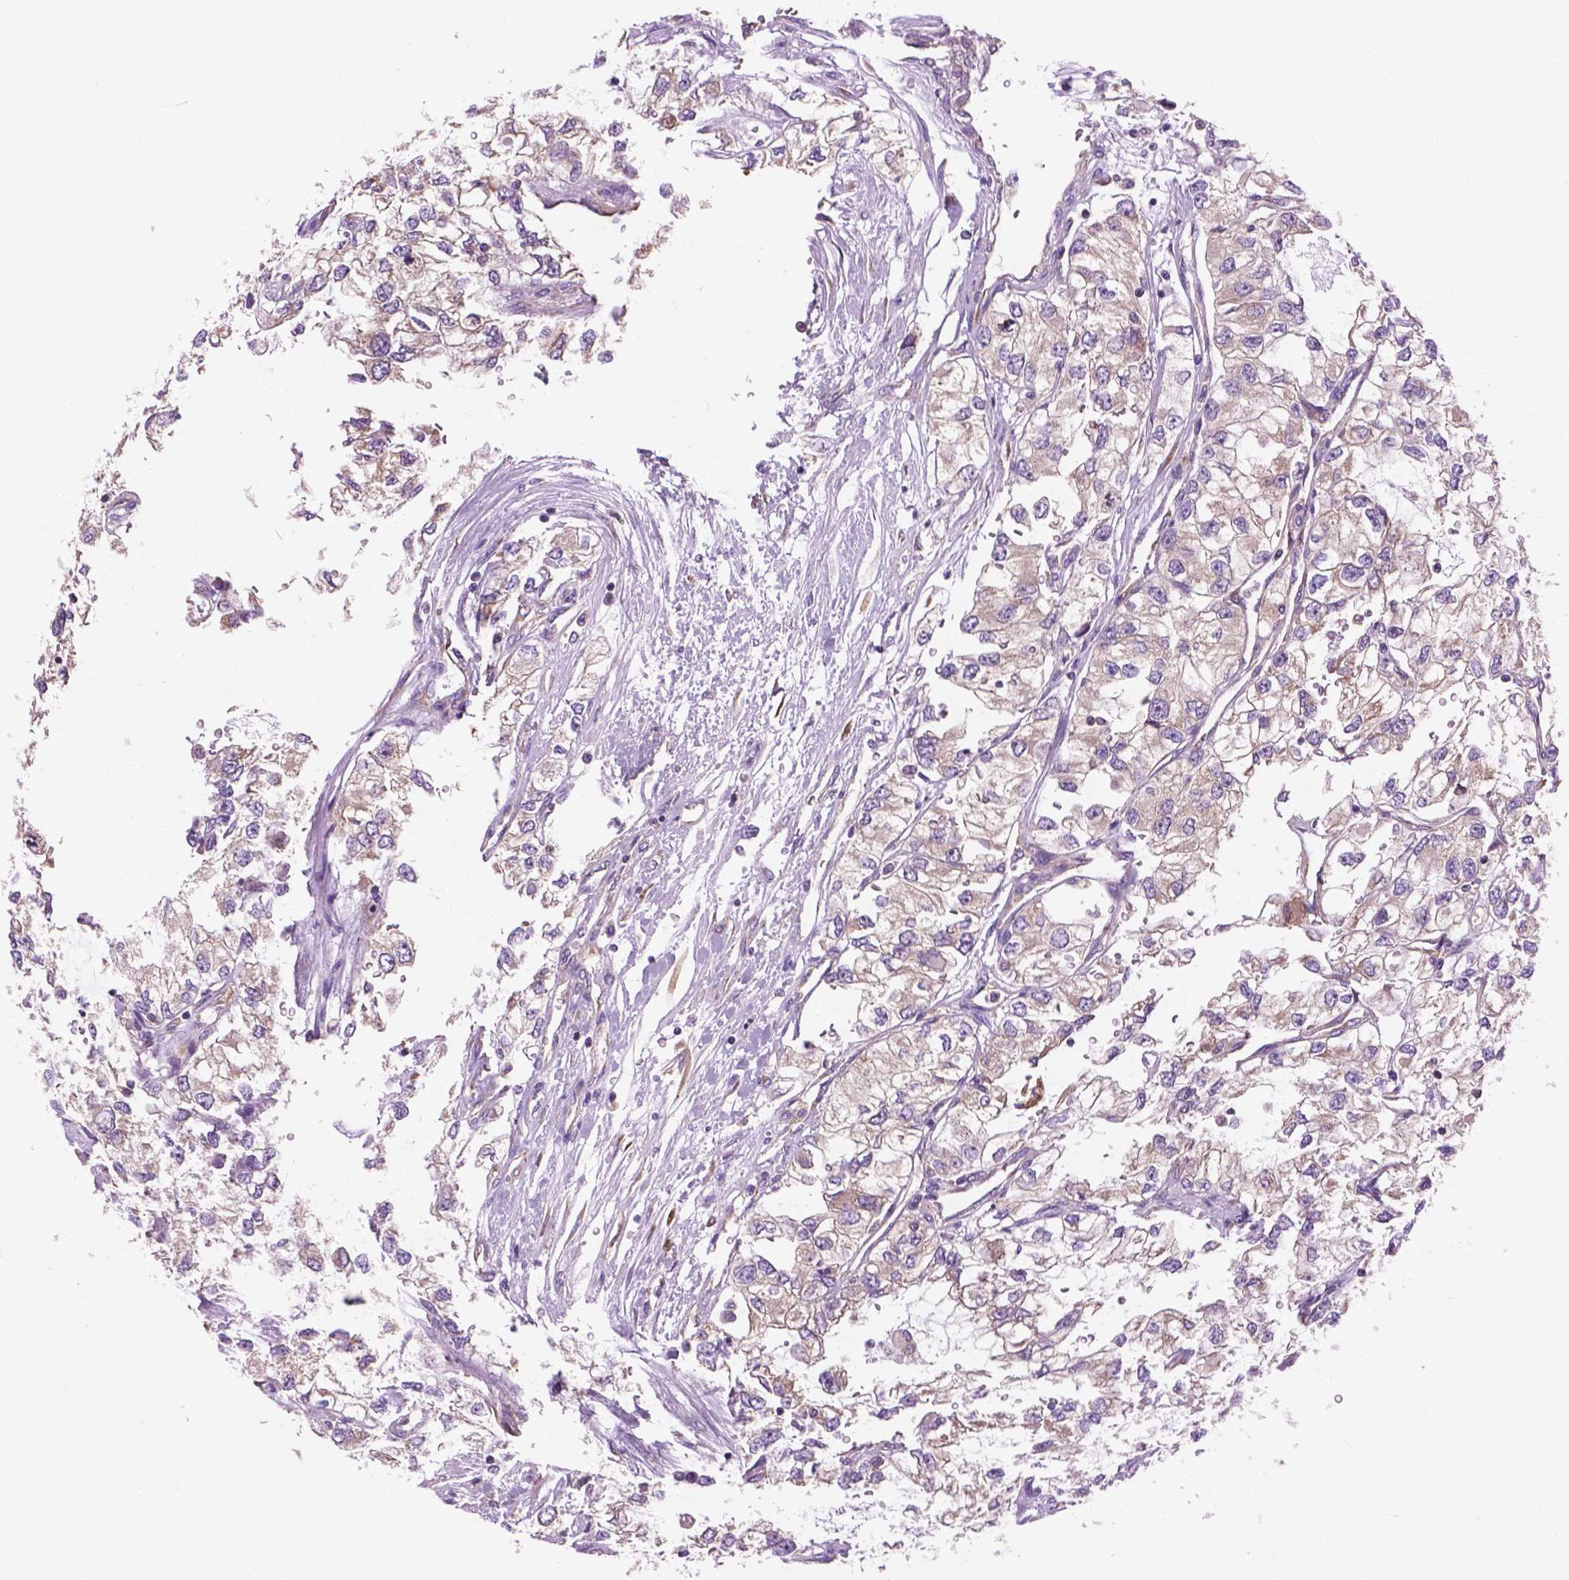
{"staining": {"intensity": "negative", "quantity": "none", "location": "none"}, "tissue": "renal cancer", "cell_type": "Tumor cells", "image_type": "cancer", "snomed": [{"axis": "morphology", "description": "Adenocarcinoma, NOS"}, {"axis": "topography", "description": "Kidney"}], "caption": "A micrograph of renal cancer (adenocarcinoma) stained for a protein demonstrates no brown staining in tumor cells.", "gene": "RPL37A", "patient": {"sex": "female", "age": 59}}